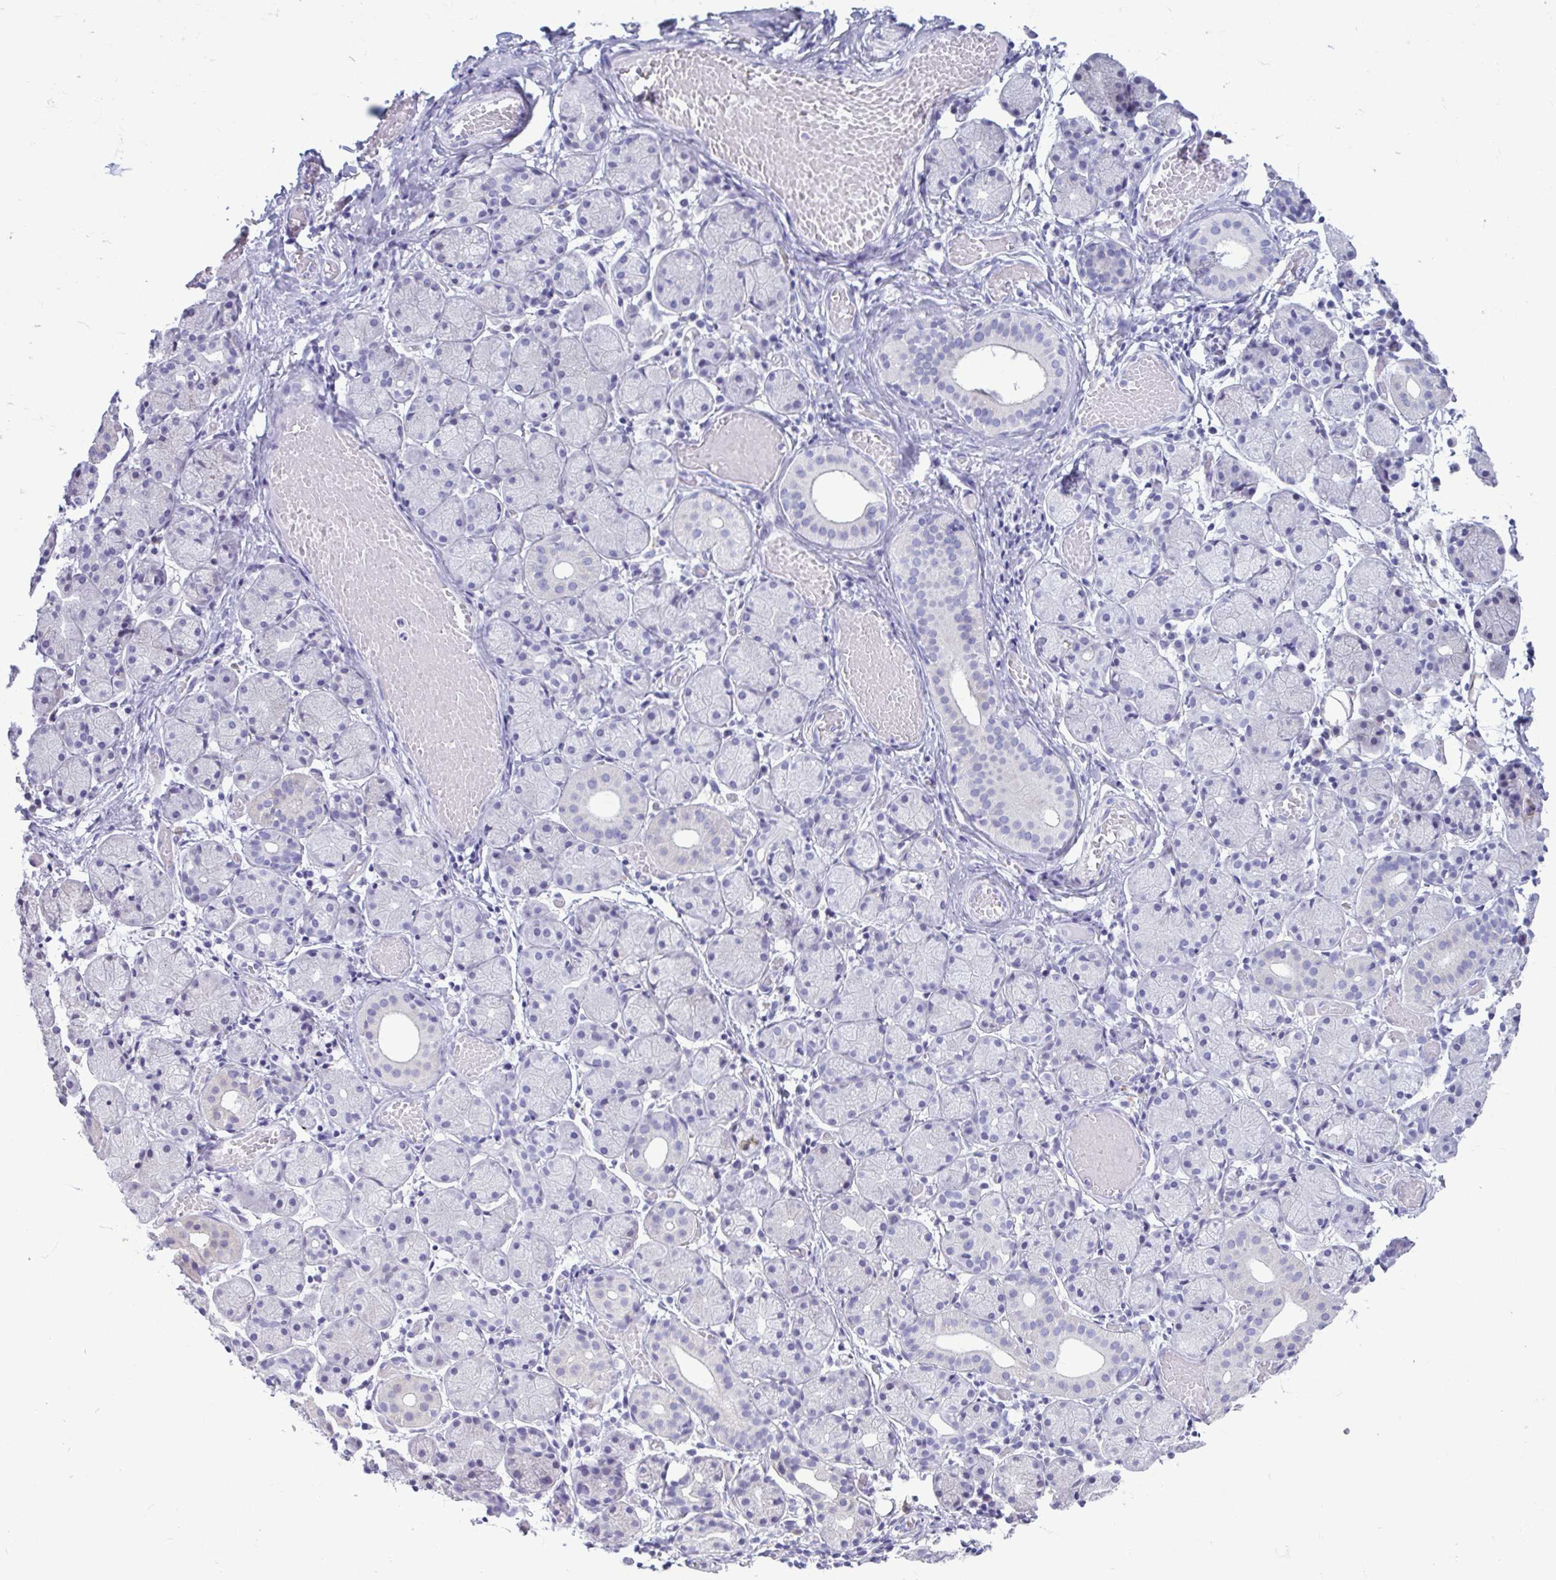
{"staining": {"intensity": "negative", "quantity": "none", "location": "none"}, "tissue": "salivary gland", "cell_type": "Glandular cells", "image_type": "normal", "snomed": [{"axis": "morphology", "description": "Normal tissue, NOS"}, {"axis": "topography", "description": "Salivary gland"}], "caption": "DAB immunohistochemical staining of normal salivary gland demonstrates no significant staining in glandular cells.", "gene": "SERPINI1", "patient": {"sex": "female", "age": 24}}